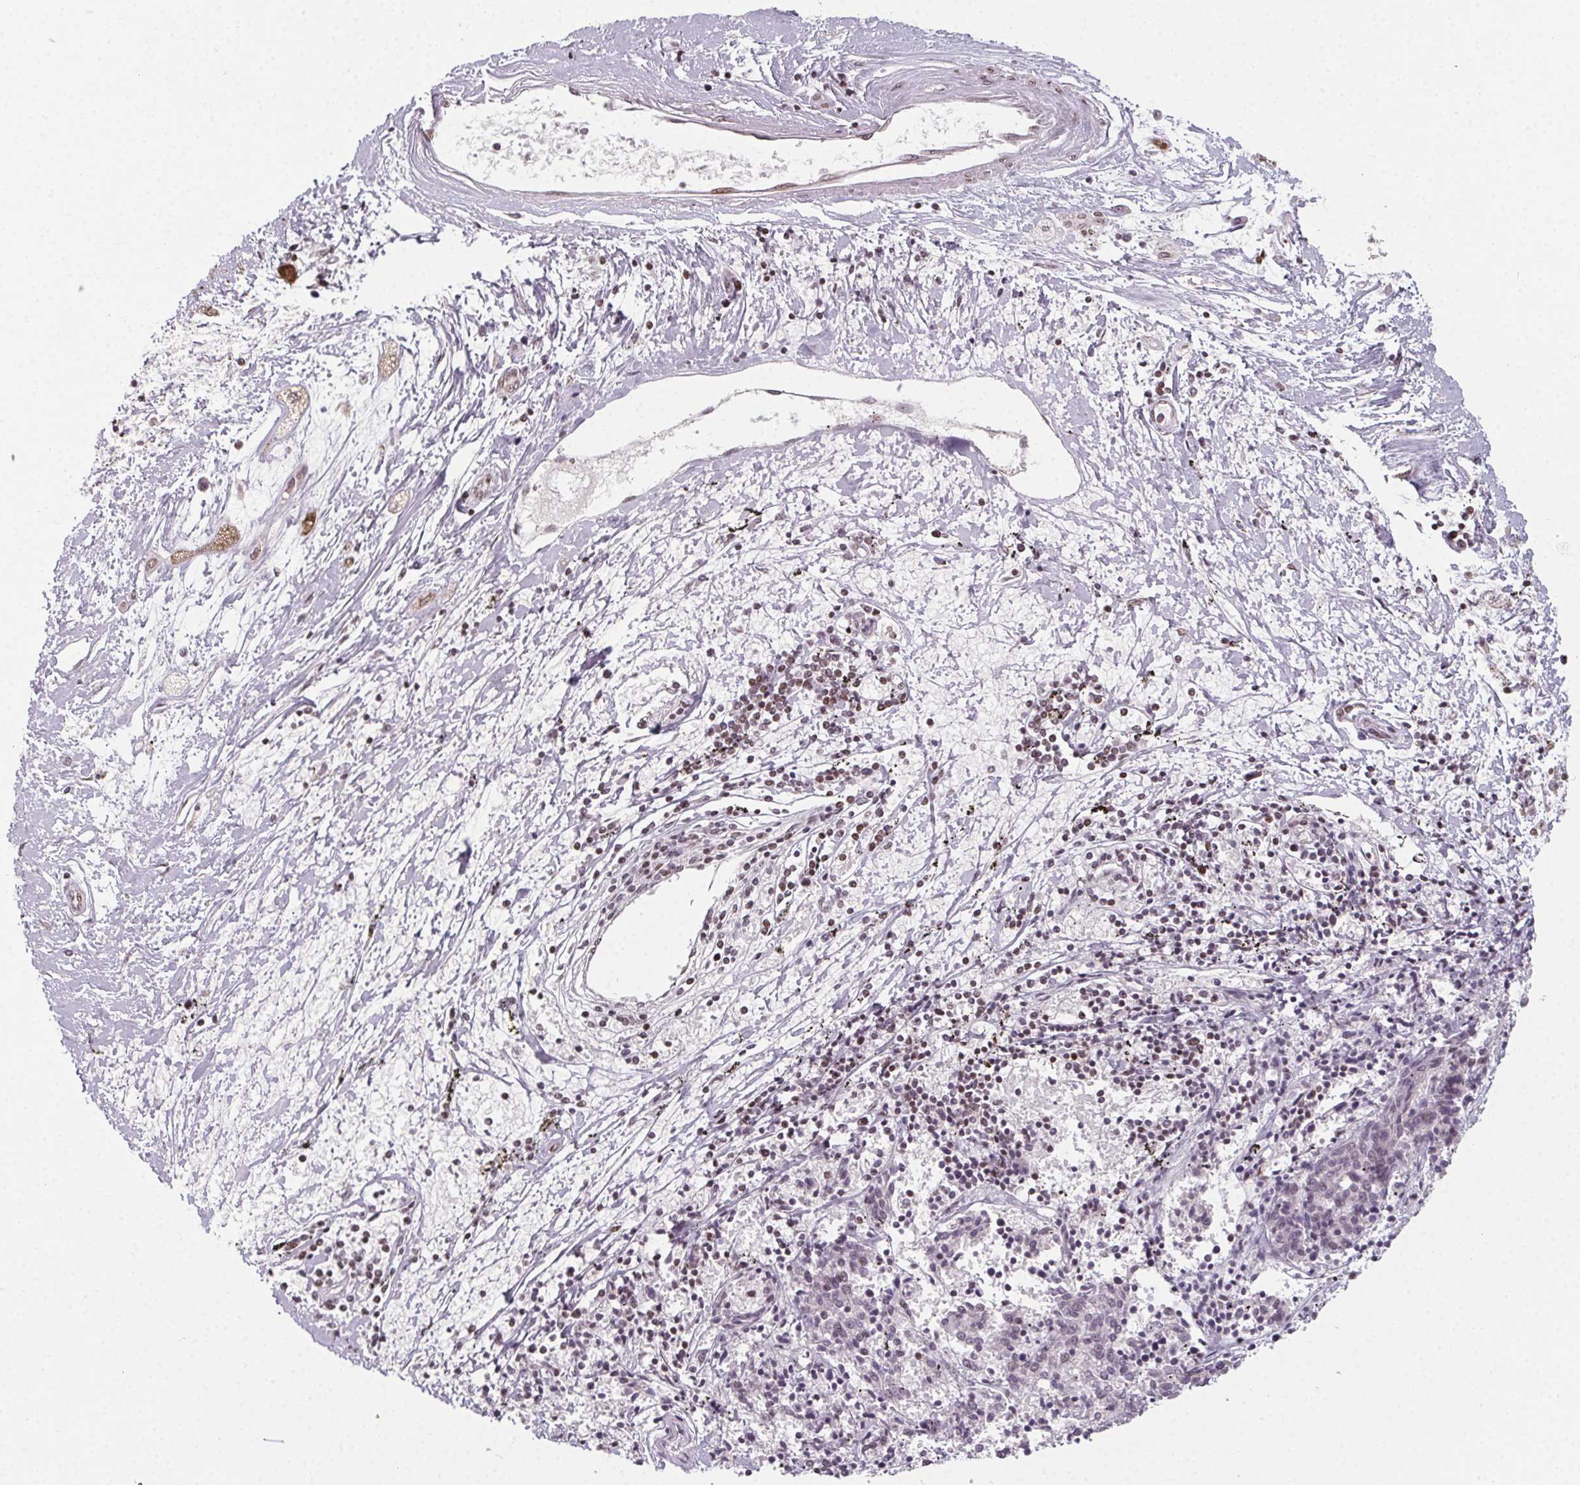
{"staining": {"intensity": "negative", "quantity": "none", "location": "none"}, "tissue": "melanoma", "cell_type": "Tumor cells", "image_type": "cancer", "snomed": [{"axis": "morphology", "description": "Malignant melanoma, NOS"}, {"axis": "topography", "description": "Skin"}], "caption": "This is an immunohistochemistry (IHC) photomicrograph of melanoma. There is no expression in tumor cells.", "gene": "KMT2A", "patient": {"sex": "female", "age": 72}}